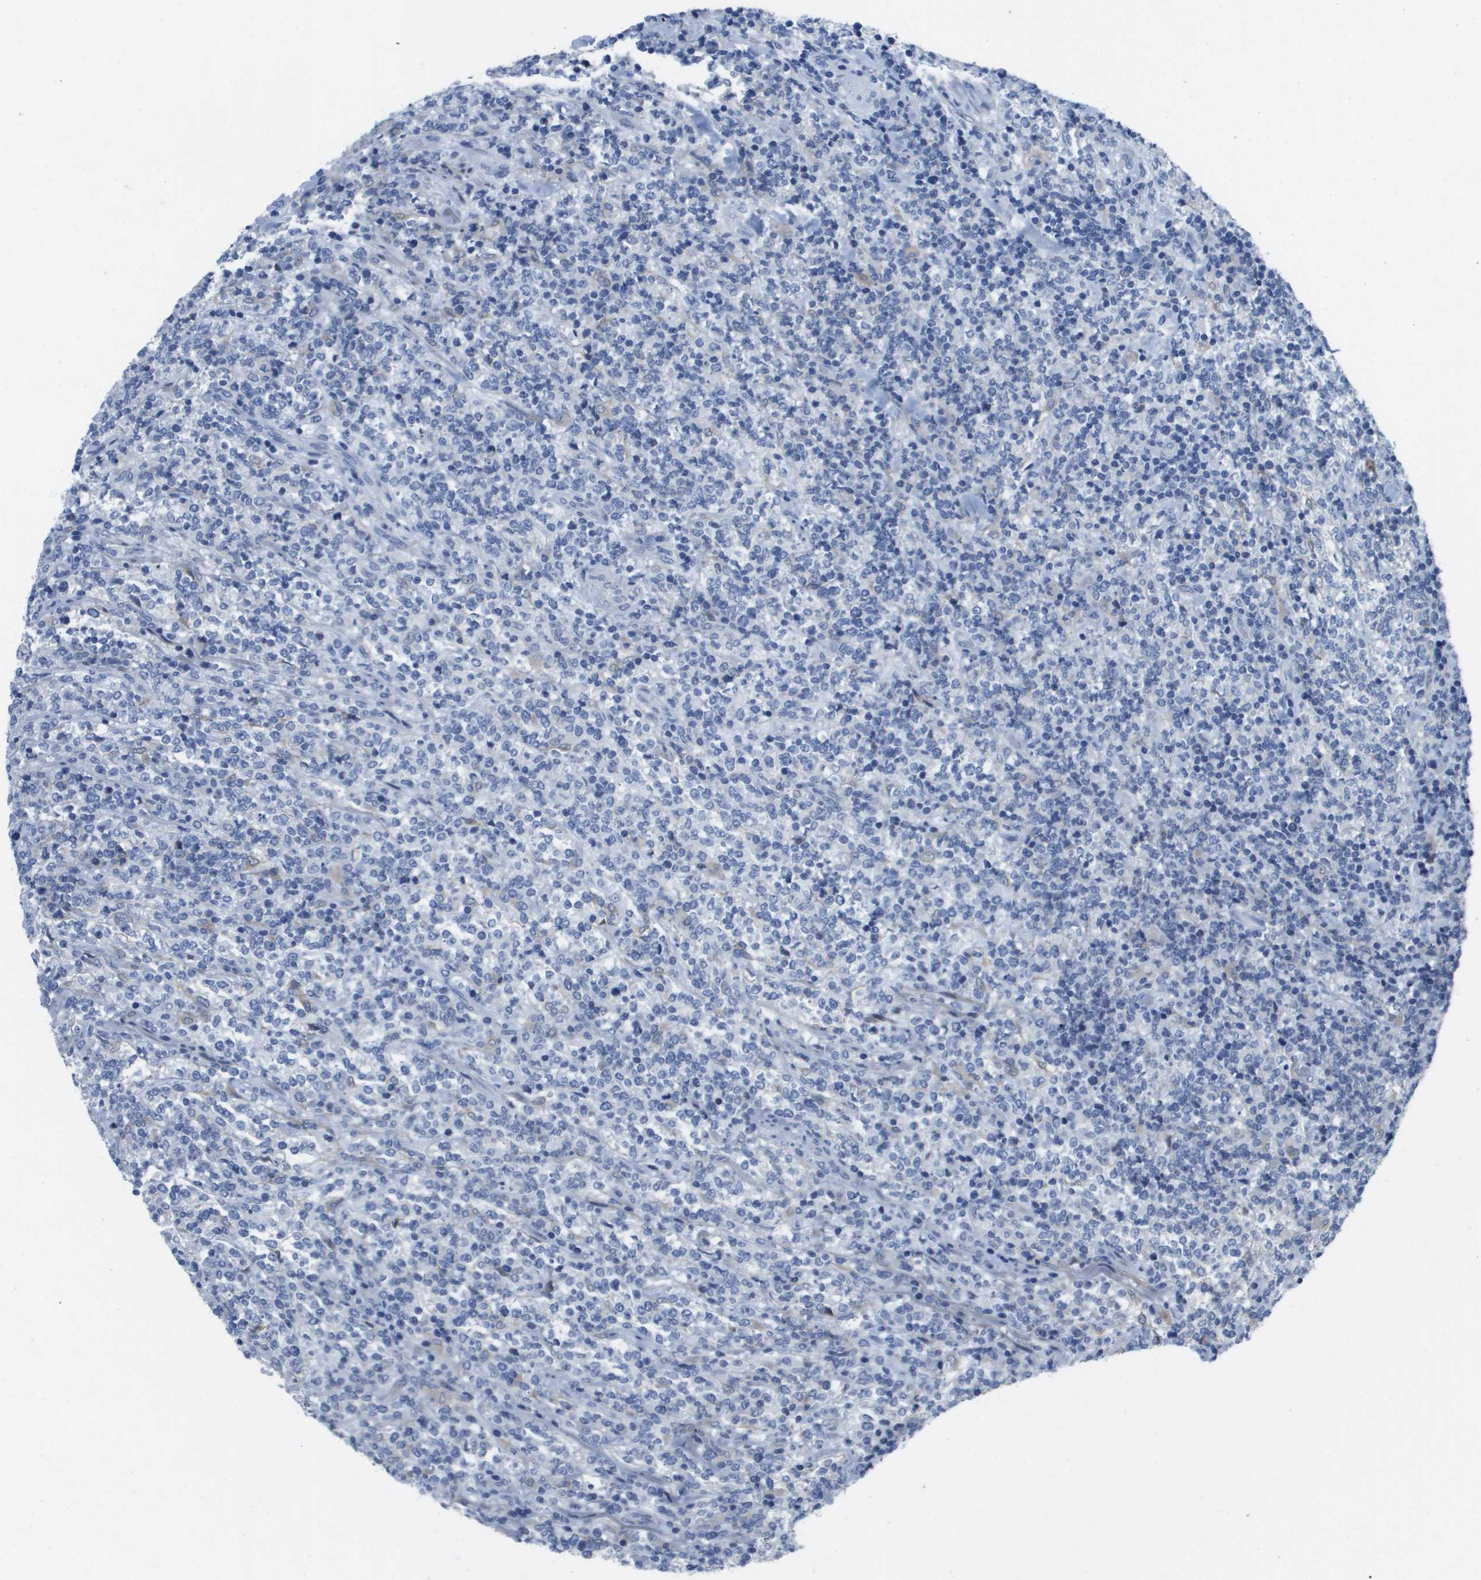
{"staining": {"intensity": "negative", "quantity": "none", "location": "none"}, "tissue": "lymphoma", "cell_type": "Tumor cells", "image_type": "cancer", "snomed": [{"axis": "morphology", "description": "Malignant lymphoma, non-Hodgkin's type, High grade"}, {"axis": "topography", "description": "Soft tissue"}], "caption": "Immunohistochemical staining of lymphoma displays no significant positivity in tumor cells.", "gene": "NCS1", "patient": {"sex": "male", "age": 18}}